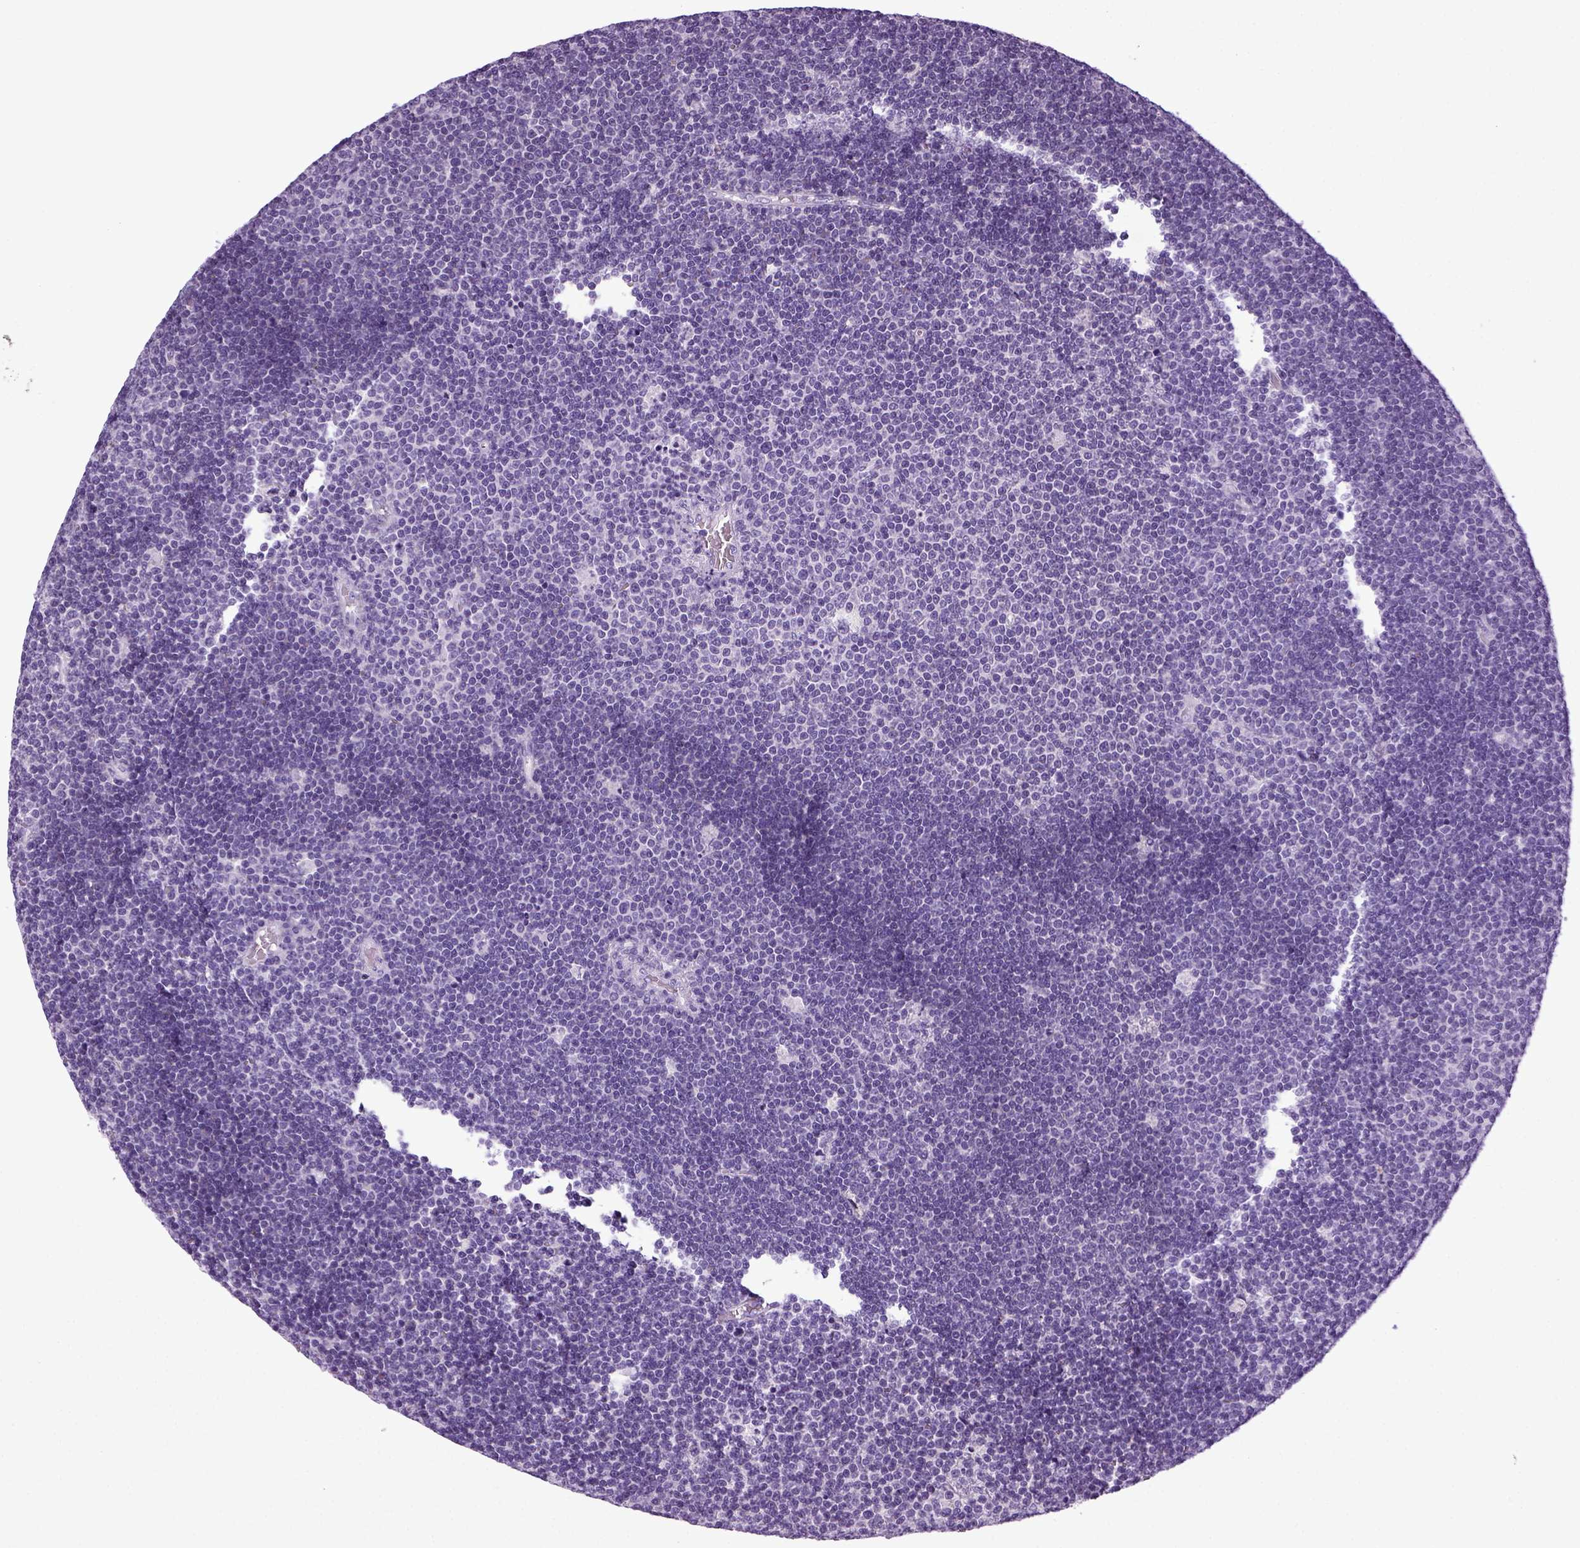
{"staining": {"intensity": "negative", "quantity": "none", "location": "none"}, "tissue": "lymphoma", "cell_type": "Tumor cells", "image_type": "cancer", "snomed": [{"axis": "morphology", "description": "Malignant lymphoma, non-Hodgkin's type, Low grade"}, {"axis": "topography", "description": "Brain"}], "caption": "This is an immunohistochemistry (IHC) photomicrograph of human lymphoma. There is no expression in tumor cells.", "gene": "HMCN2", "patient": {"sex": "female", "age": 66}}